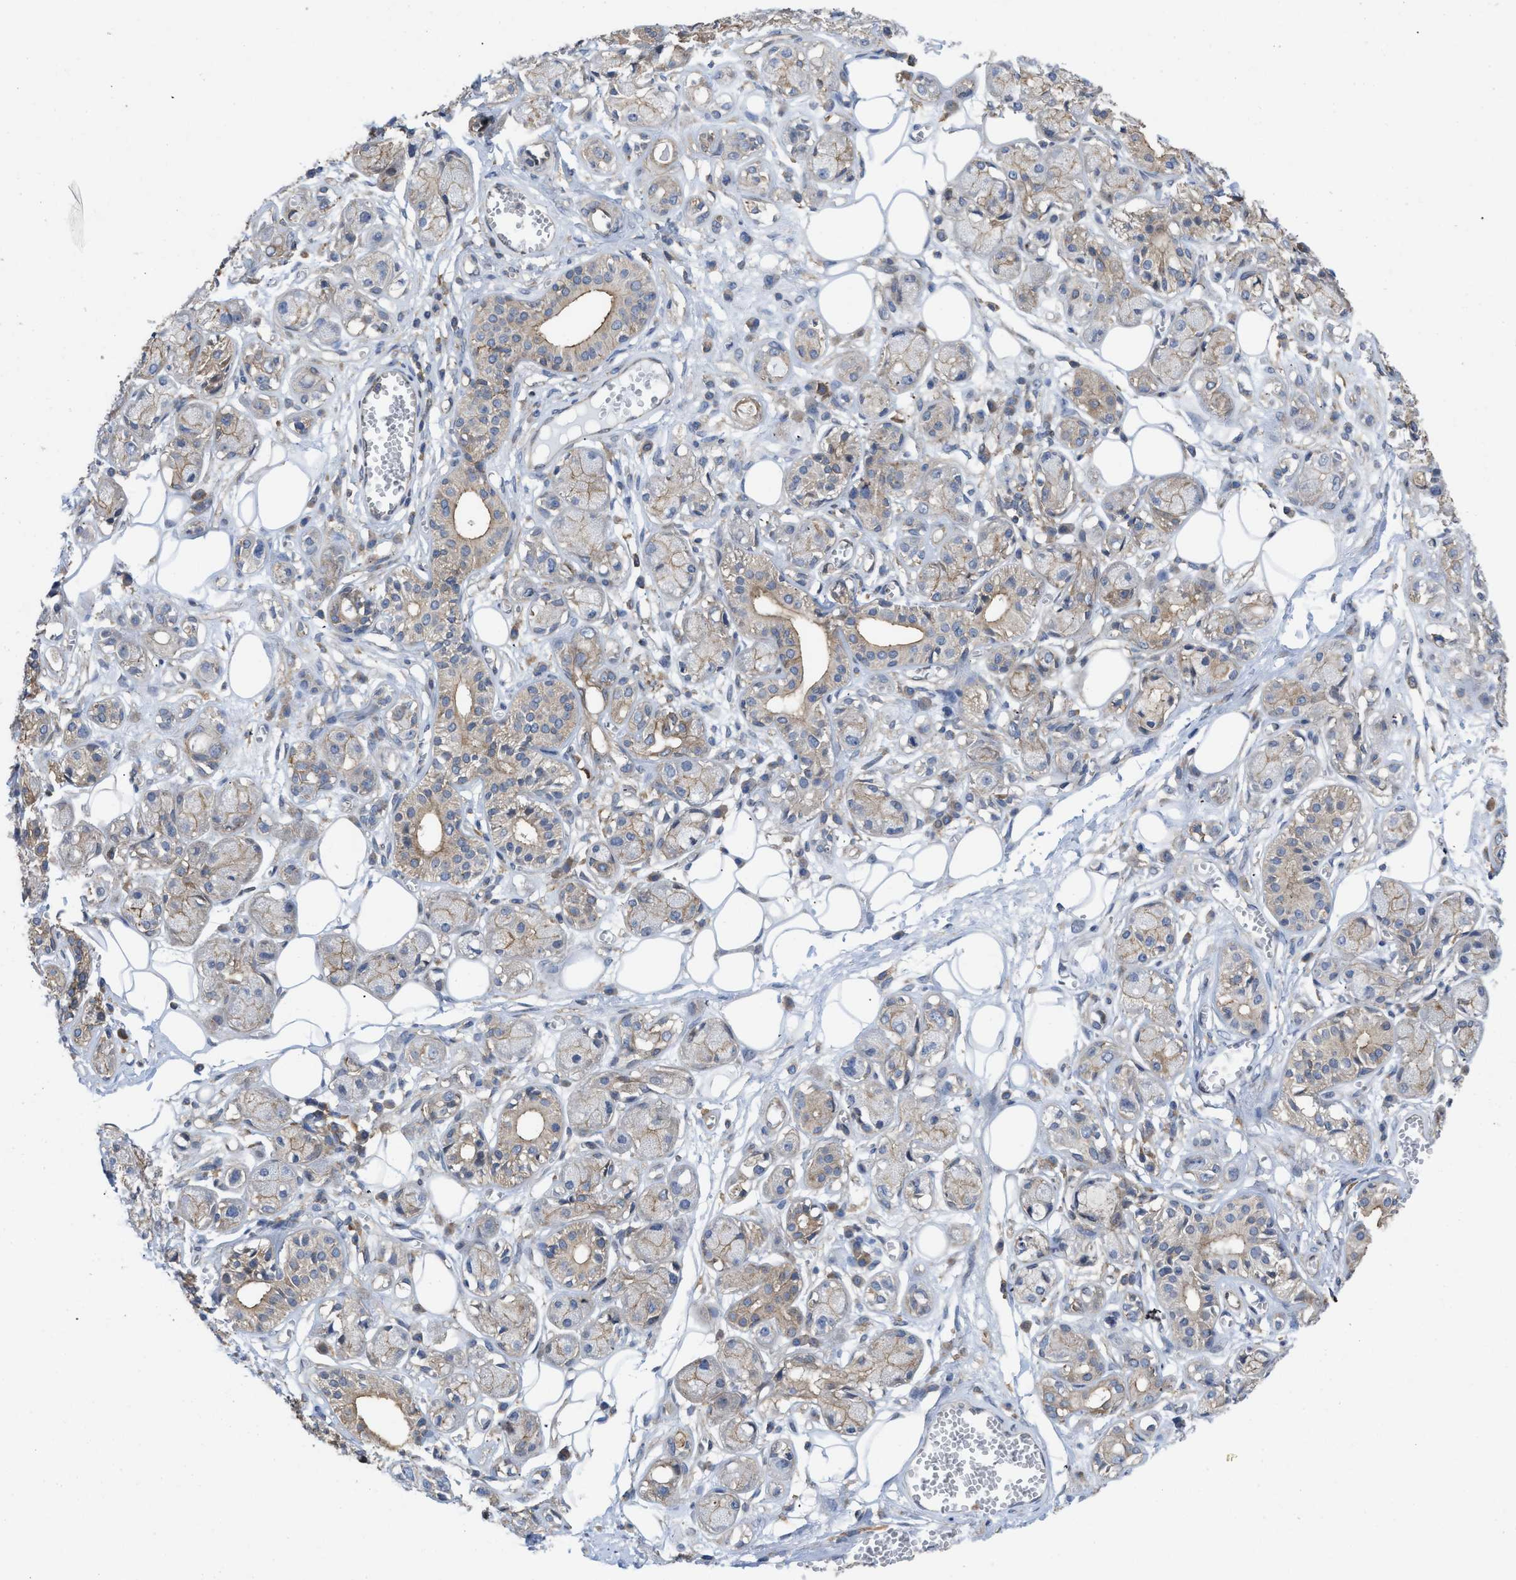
{"staining": {"intensity": "weak", "quantity": "25%-75%", "location": "cytoplasmic/membranous"}, "tissue": "adipose tissue", "cell_type": "Adipocytes", "image_type": "normal", "snomed": [{"axis": "morphology", "description": "Normal tissue, NOS"}, {"axis": "morphology", "description": "Inflammation, NOS"}, {"axis": "topography", "description": "Salivary gland"}, {"axis": "topography", "description": "Peripheral nerve tissue"}], "caption": "Benign adipose tissue was stained to show a protein in brown. There is low levels of weak cytoplasmic/membranous positivity in about 25%-75% of adipocytes. The staining was performed using DAB to visualize the protein expression in brown, while the nuclei were stained in blue with hematoxylin (Magnification: 20x).", "gene": "MYO18A", "patient": {"sex": "female", "age": 75}}